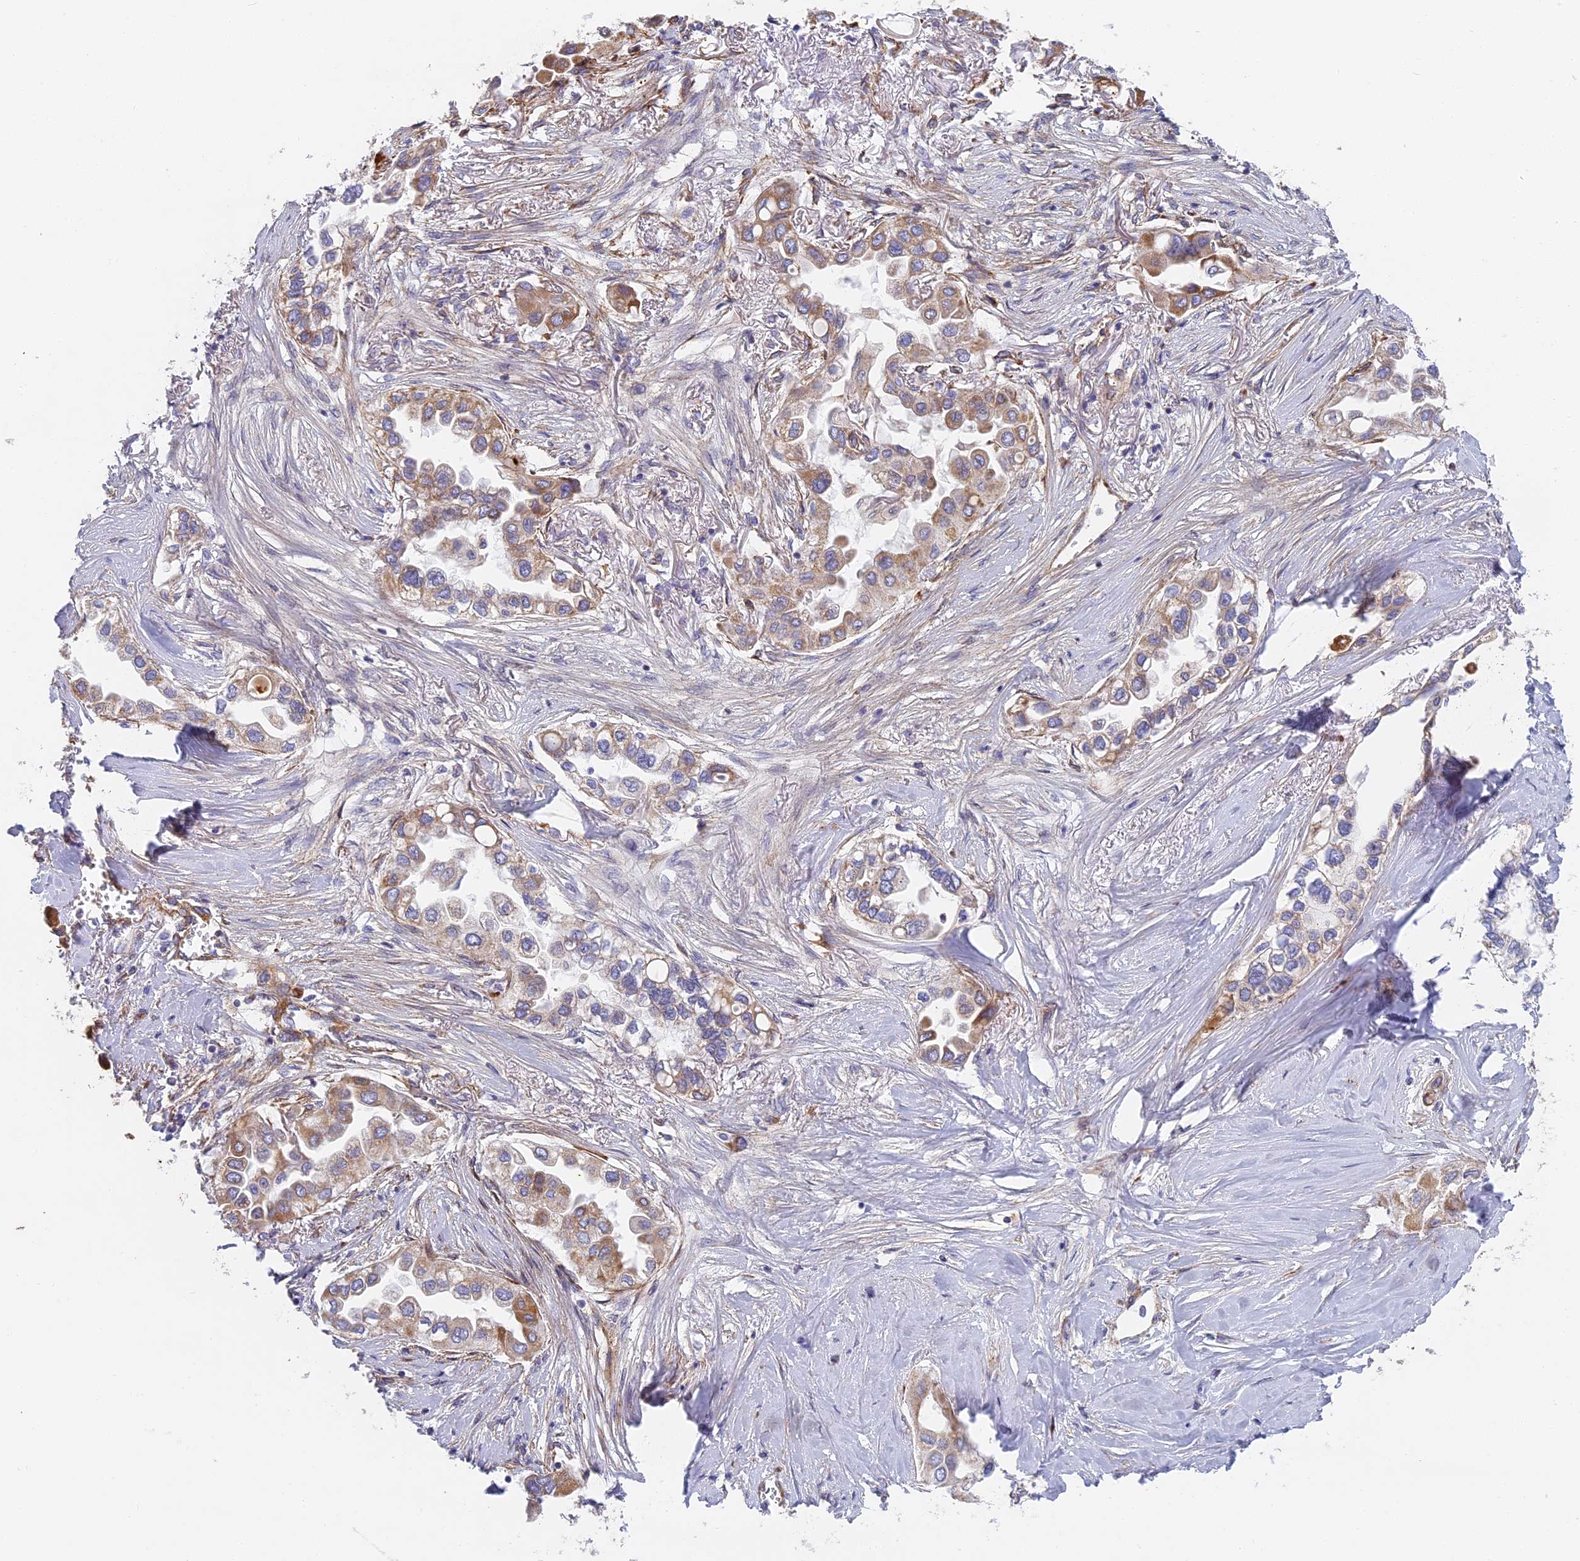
{"staining": {"intensity": "moderate", "quantity": "25%-75%", "location": "cytoplasmic/membranous"}, "tissue": "lung cancer", "cell_type": "Tumor cells", "image_type": "cancer", "snomed": [{"axis": "morphology", "description": "Adenocarcinoma, NOS"}, {"axis": "topography", "description": "Lung"}], "caption": "A histopathology image of human lung cancer (adenocarcinoma) stained for a protein exhibits moderate cytoplasmic/membranous brown staining in tumor cells.", "gene": "DDA1", "patient": {"sex": "female", "age": 76}}